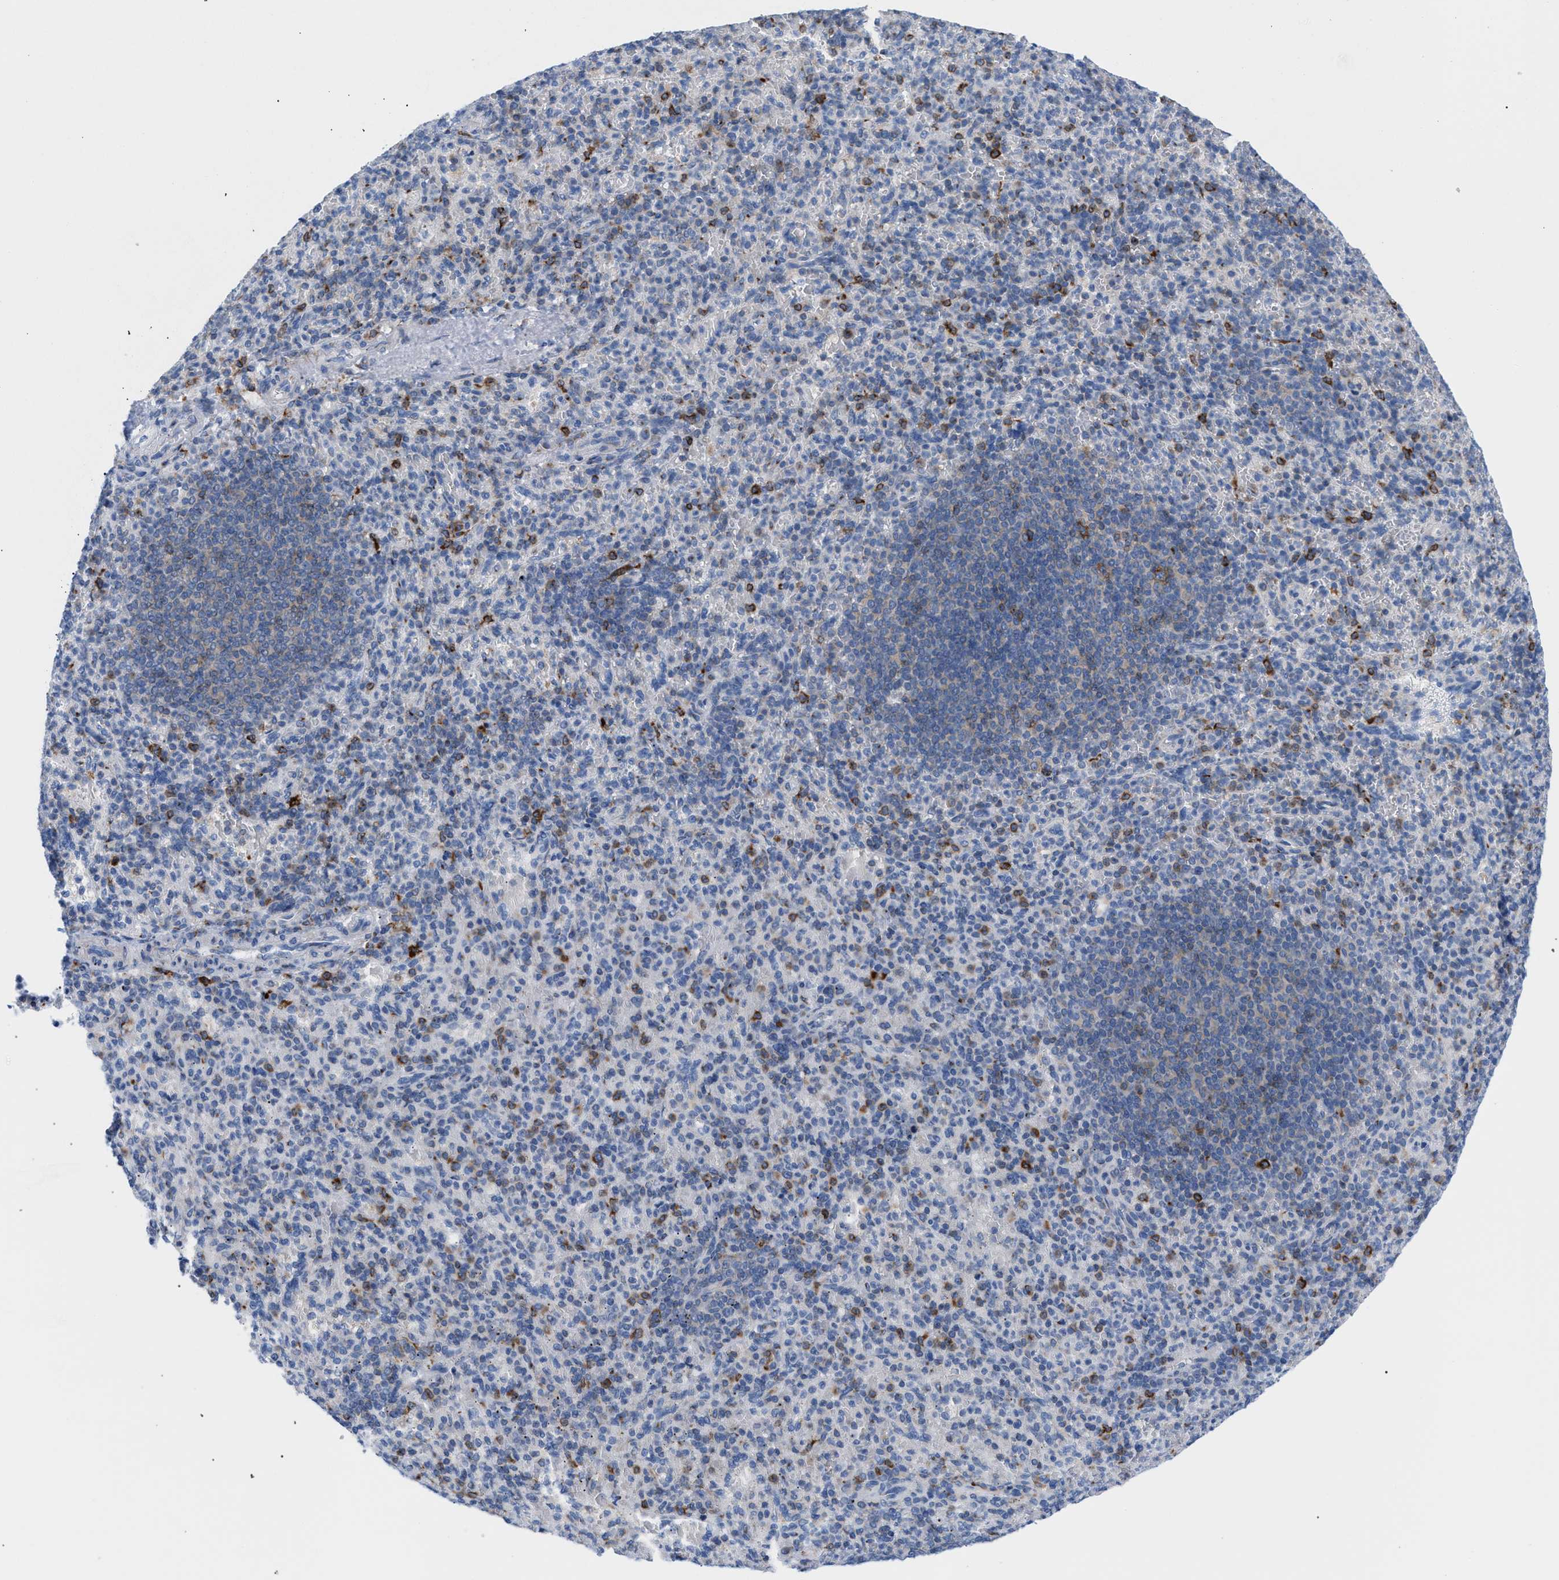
{"staining": {"intensity": "moderate", "quantity": "<25%", "location": "cytoplasmic/membranous"}, "tissue": "spleen", "cell_type": "Cells in red pulp", "image_type": "normal", "snomed": [{"axis": "morphology", "description": "Normal tissue, NOS"}, {"axis": "topography", "description": "Spleen"}], "caption": "Moderate cytoplasmic/membranous protein expression is identified in approximately <25% of cells in red pulp in spleen.", "gene": "TACC3", "patient": {"sex": "female", "age": 74}}